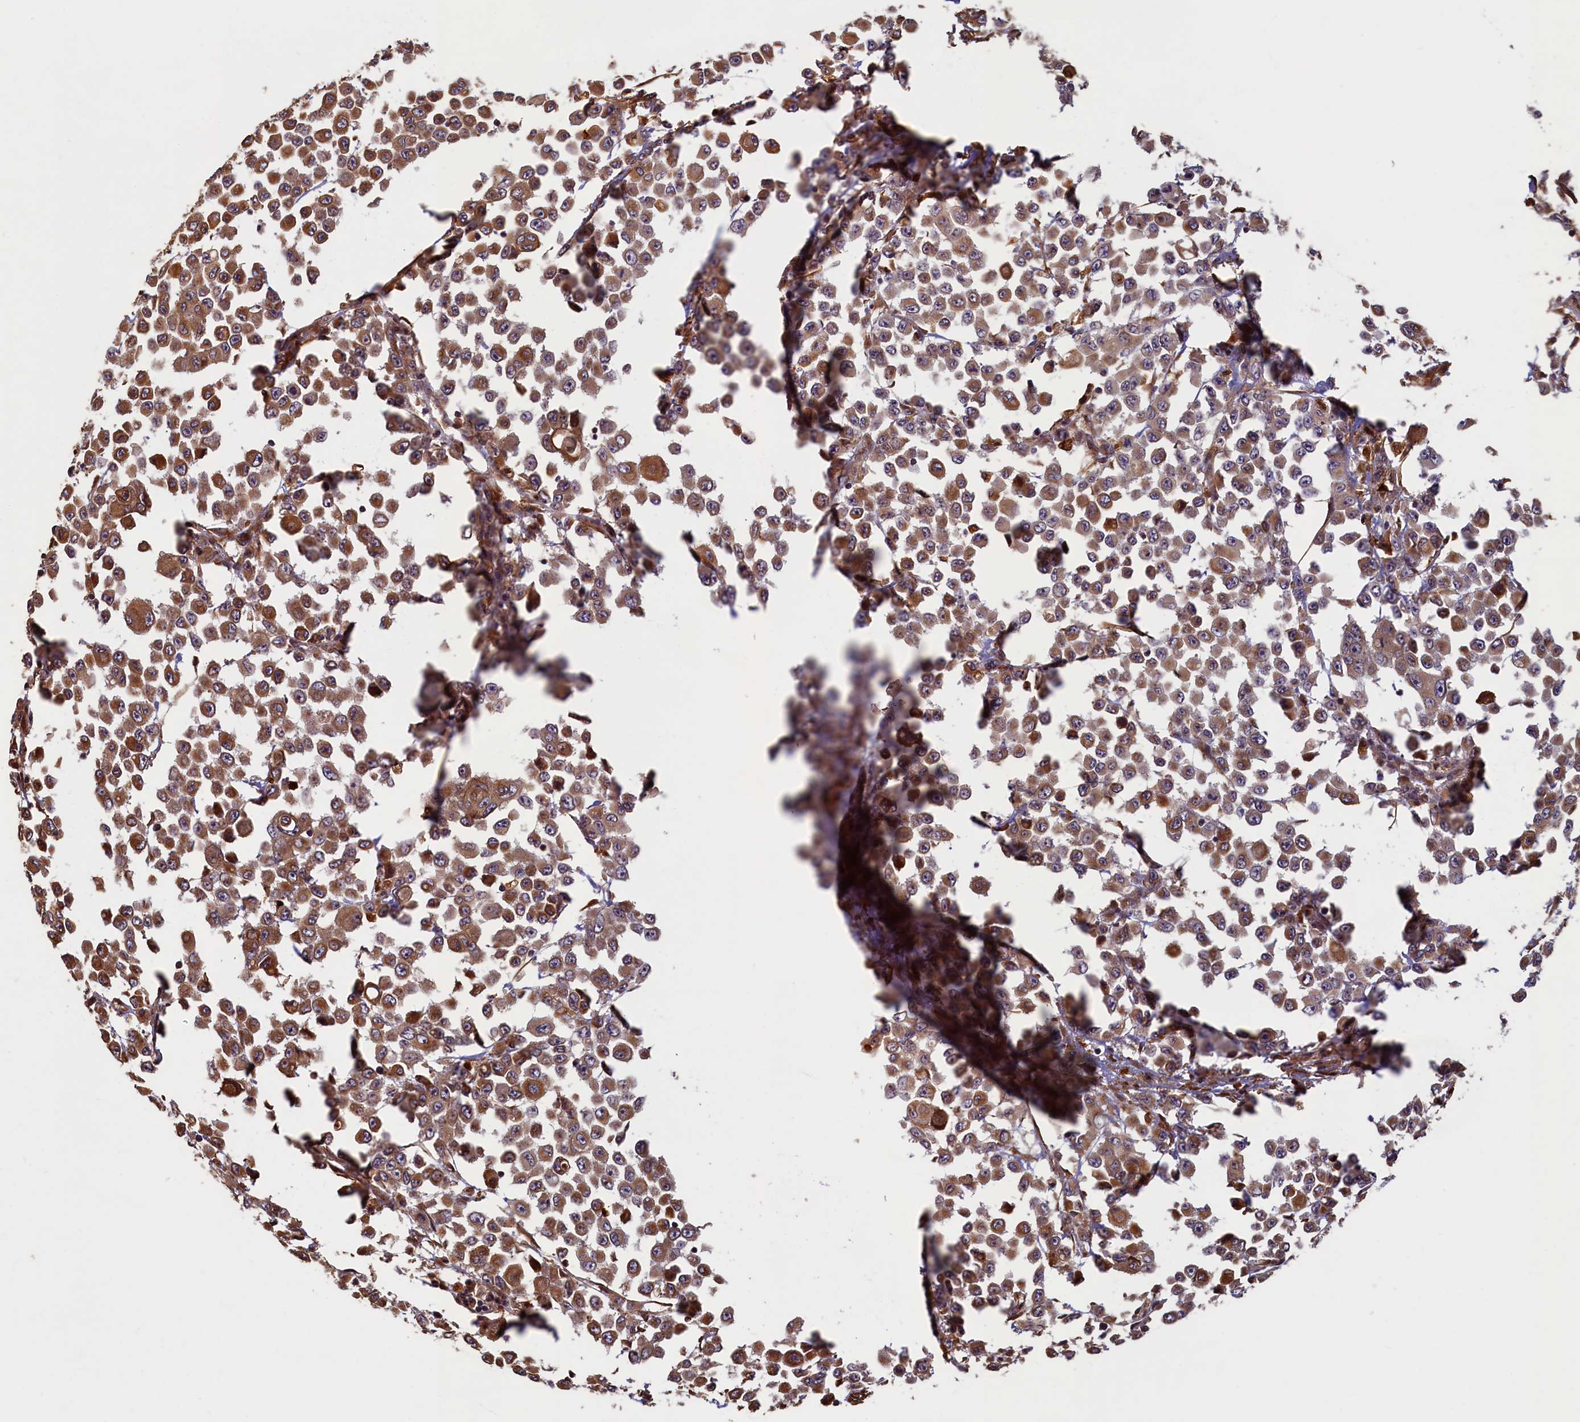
{"staining": {"intensity": "moderate", "quantity": ">75%", "location": "cytoplasmic/membranous"}, "tissue": "colorectal cancer", "cell_type": "Tumor cells", "image_type": "cancer", "snomed": [{"axis": "morphology", "description": "Adenocarcinoma, NOS"}, {"axis": "topography", "description": "Colon"}], "caption": "Protein expression by IHC exhibits moderate cytoplasmic/membranous positivity in approximately >75% of tumor cells in adenocarcinoma (colorectal). (brown staining indicates protein expression, while blue staining denotes nuclei).", "gene": "CCDC102B", "patient": {"sex": "male", "age": 51}}